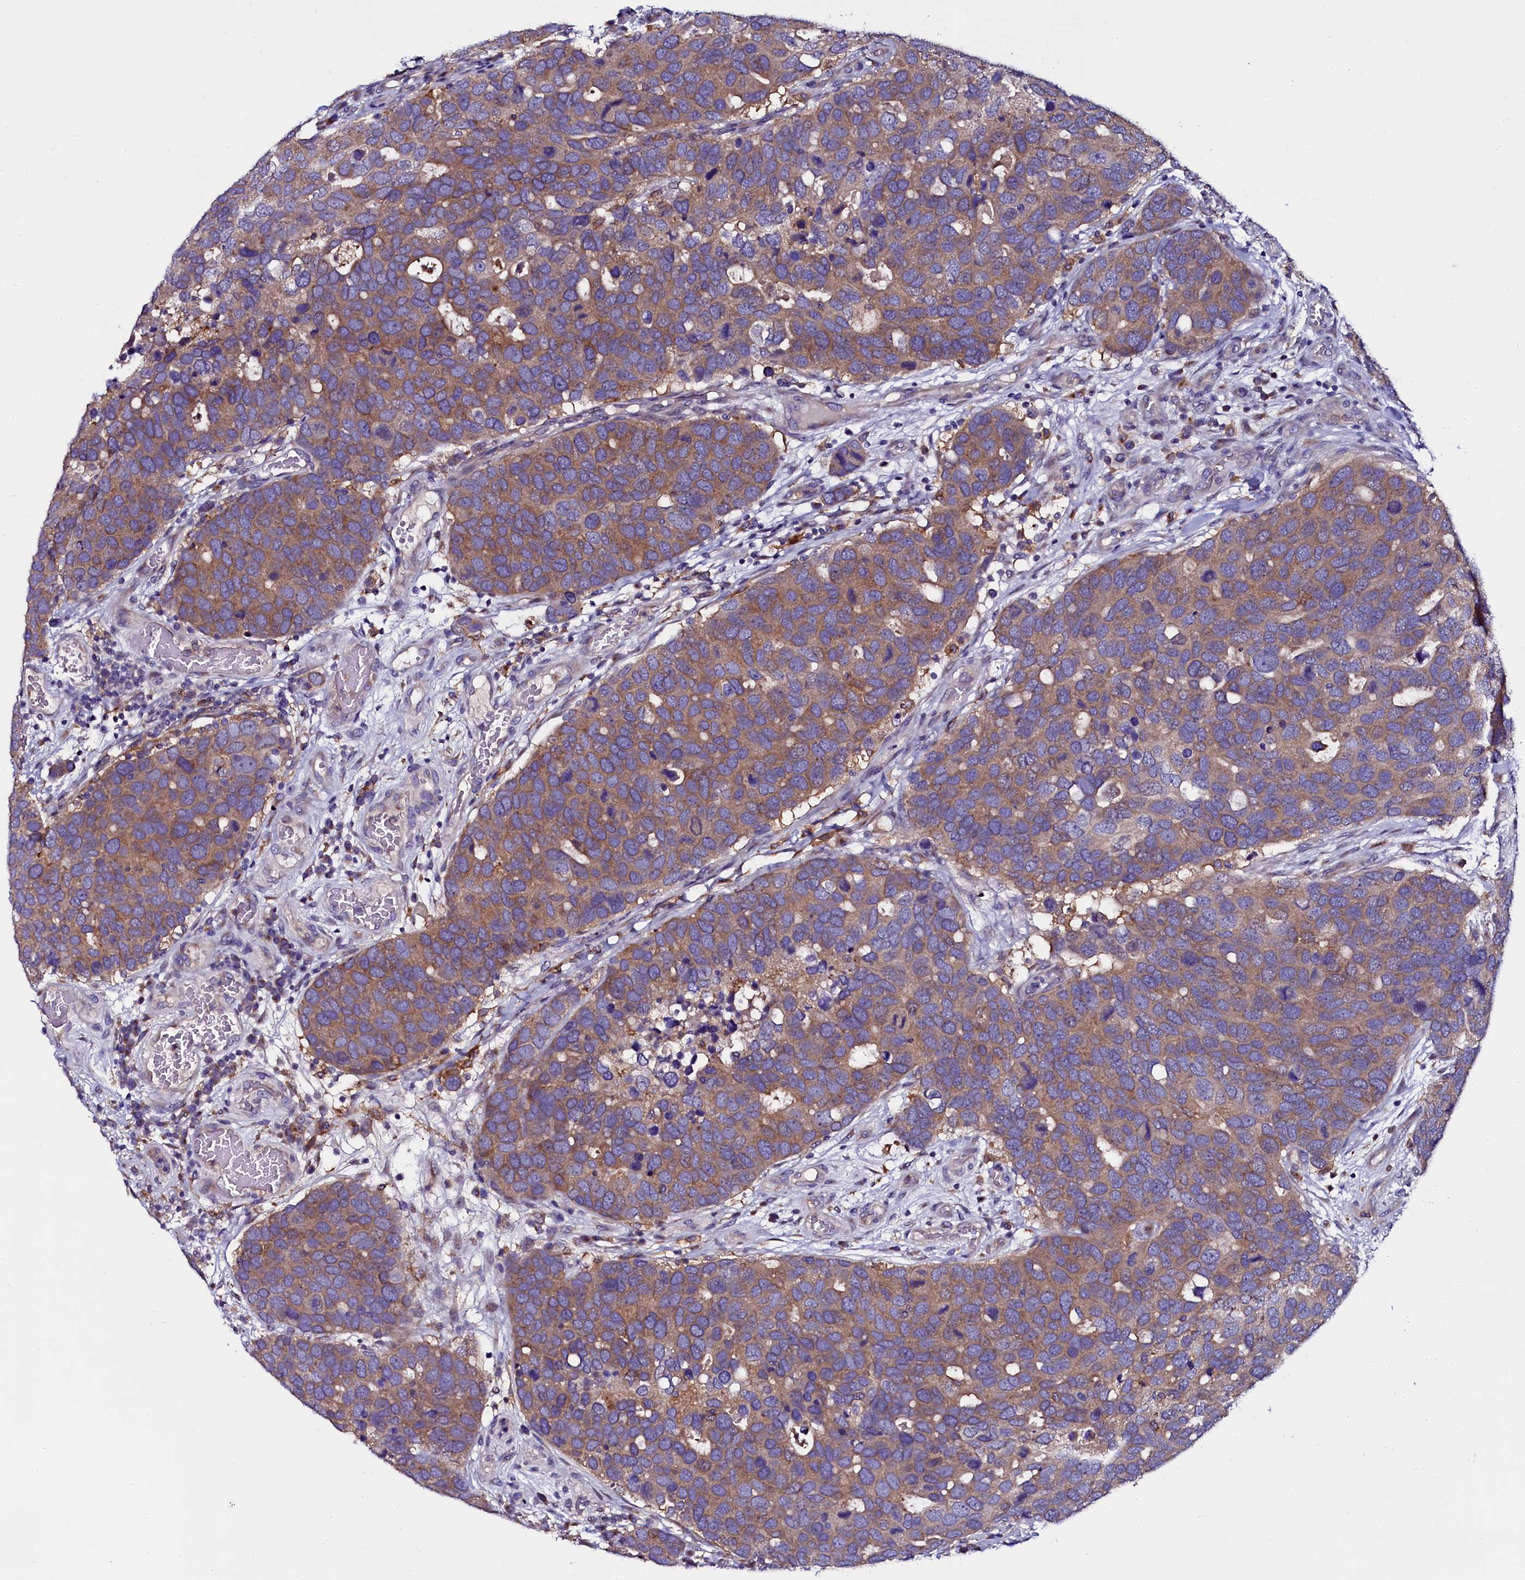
{"staining": {"intensity": "moderate", "quantity": ">75%", "location": "cytoplasmic/membranous"}, "tissue": "breast cancer", "cell_type": "Tumor cells", "image_type": "cancer", "snomed": [{"axis": "morphology", "description": "Duct carcinoma"}, {"axis": "topography", "description": "Breast"}], "caption": "The image displays staining of breast invasive ductal carcinoma, revealing moderate cytoplasmic/membranous protein positivity (brown color) within tumor cells.", "gene": "OTOL1", "patient": {"sex": "female", "age": 83}}